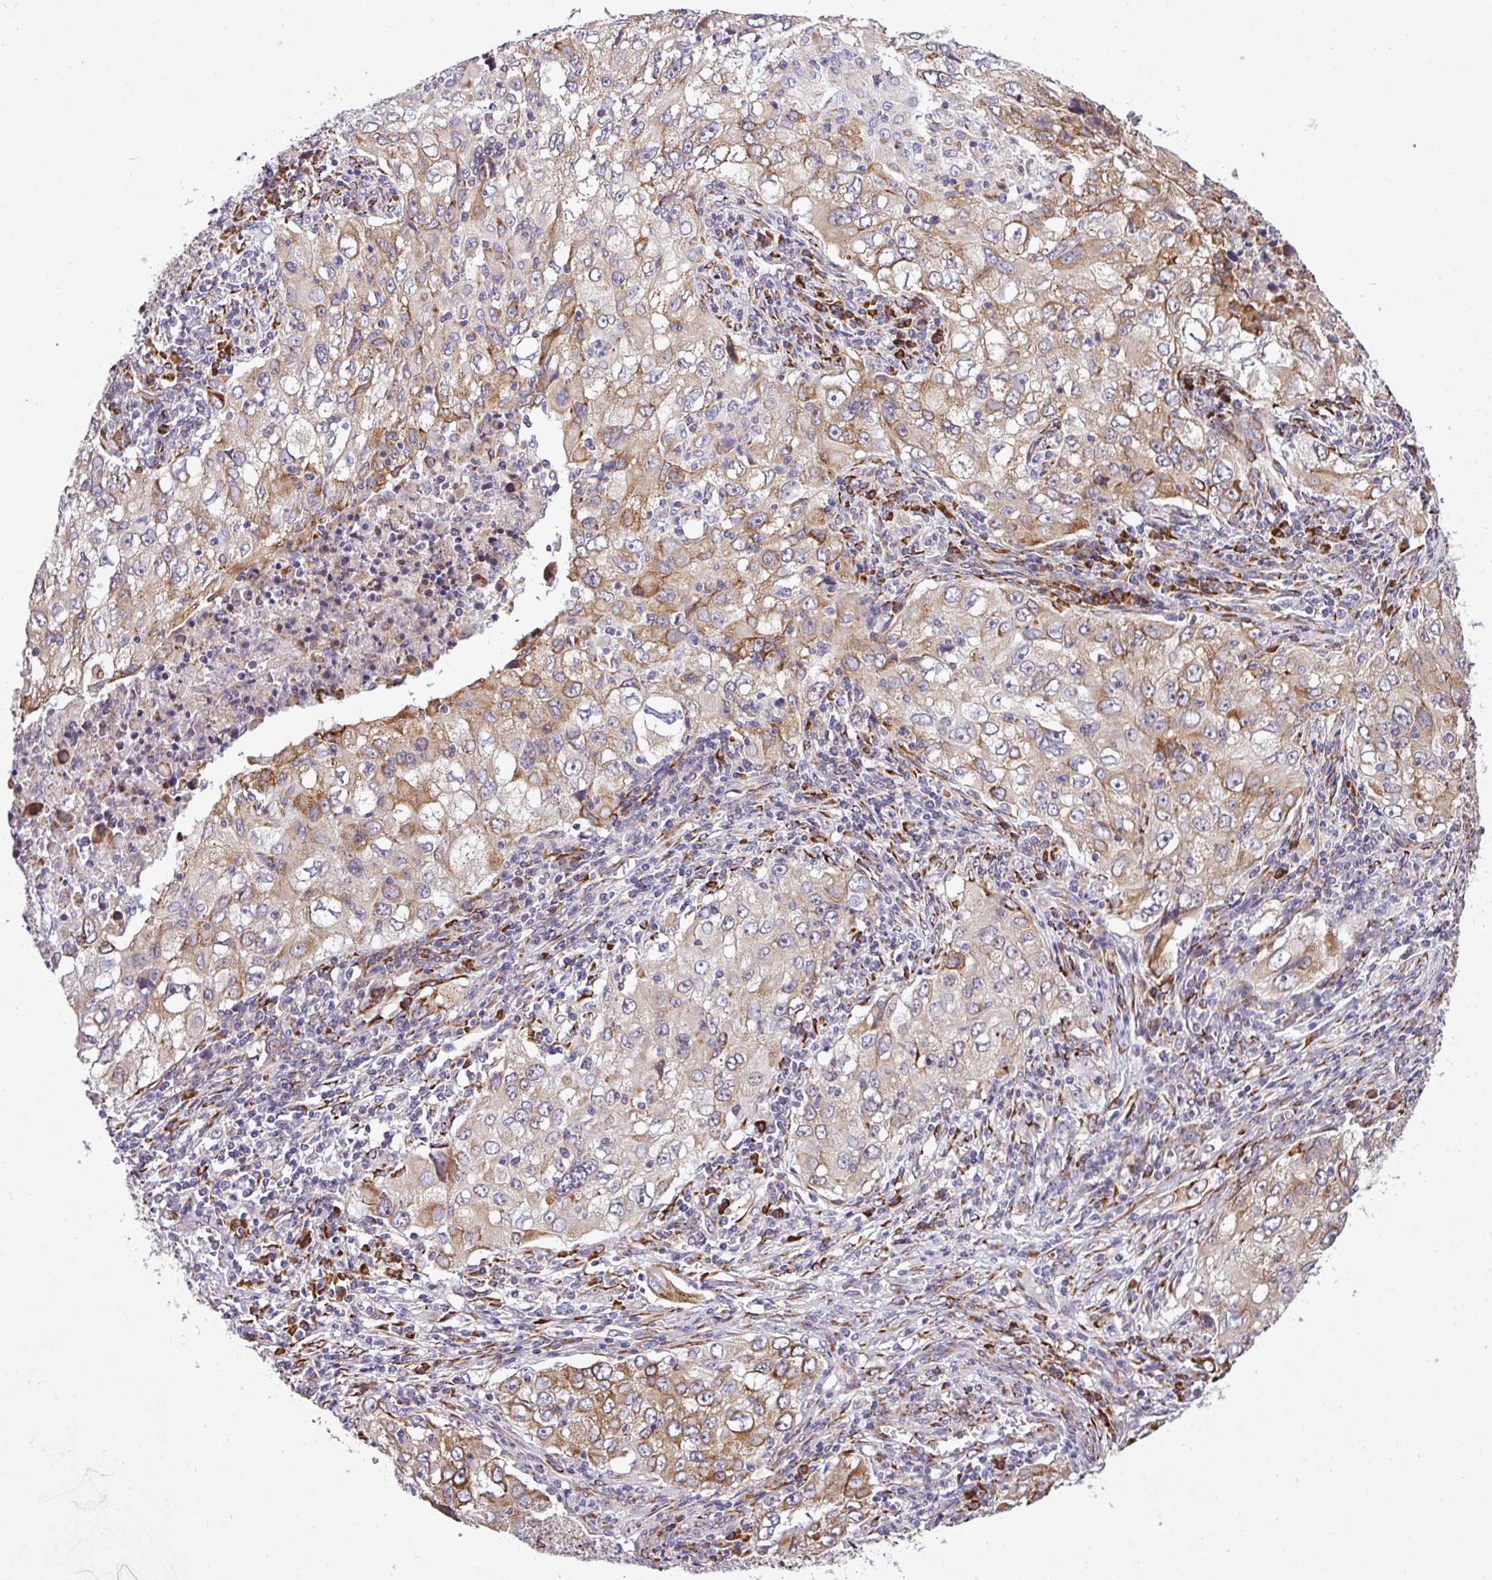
{"staining": {"intensity": "moderate", "quantity": ">75%", "location": "cytoplasmic/membranous"}, "tissue": "lung cancer", "cell_type": "Tumor cells", "image_type": "cancer", "snomed": [{"axis": "morphology", "description": "Adenocarcinoma, NOS"}, {"axis": "morphology", "description": "Adenocarcinoma, metastatic, NOS"}, {"axis": "topography", "description": "Lymph node"}, {"axis": "topography", "description": "Lung"}], "caption": "IHC (DAB) staining of lung cancer shows moderate cytoplasmic/membranous protein staining in about >75% of tumor cells.", "gene": "CFAP97", "patient": {"sex": "female", "age": 42}}